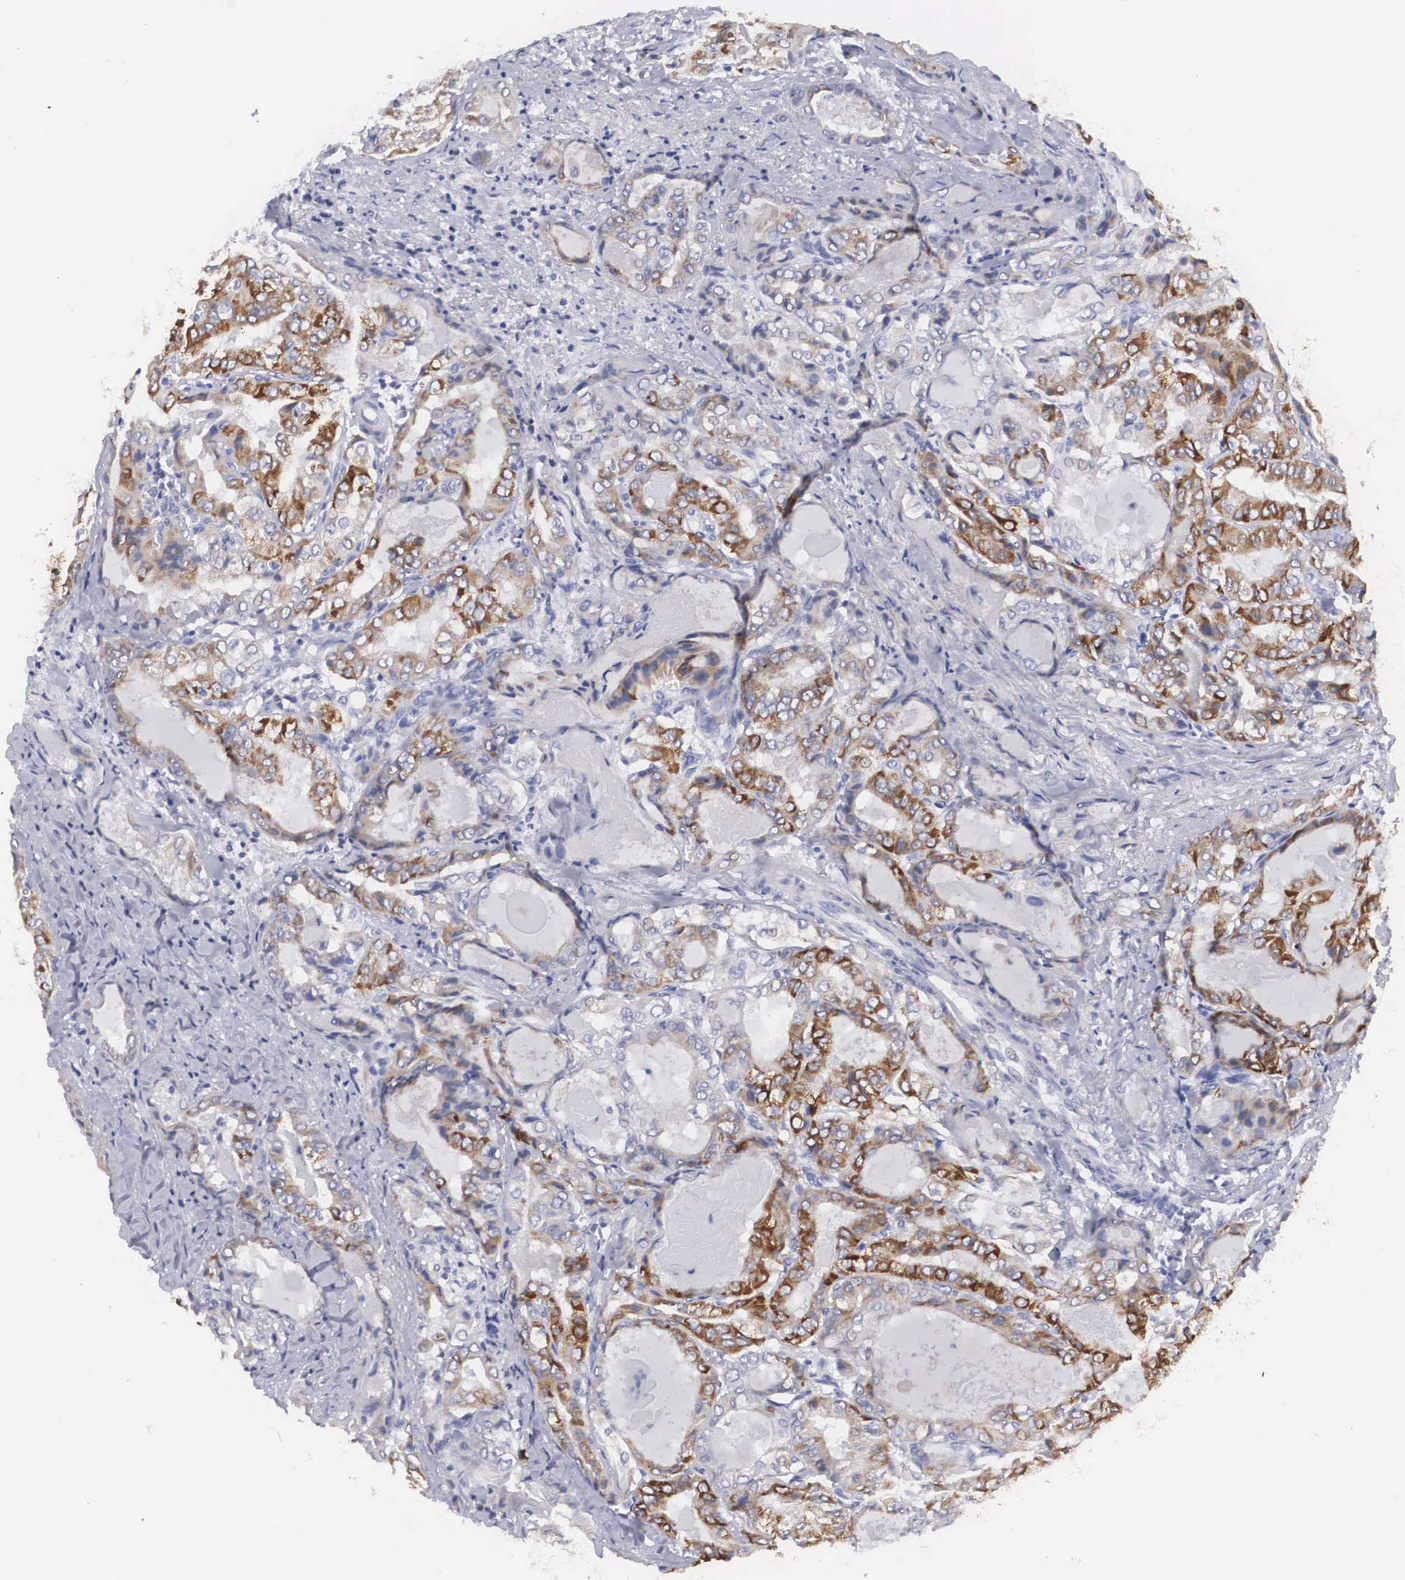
{"staining": {"intensity": "moderate", "quantity": ">75%", "location": "cytoplasmic/membranous"}, "tissue": "thyroid cancer", "cell_type": "Tumor cells", "image_type": "cancer", "snomed": [{"axis": "morphology", "description": "Papillary adenocarcinoma, NOS"}, {"axis": "topography", "description": "Thyroid gland"}], "caption": "Papillary adenocarcinoma (thyroid) stained with a protein marker reveals moderate staining in tumor cells.", "gene": "ARMCX3", "patient": {"sex": "female", "age": 71}}